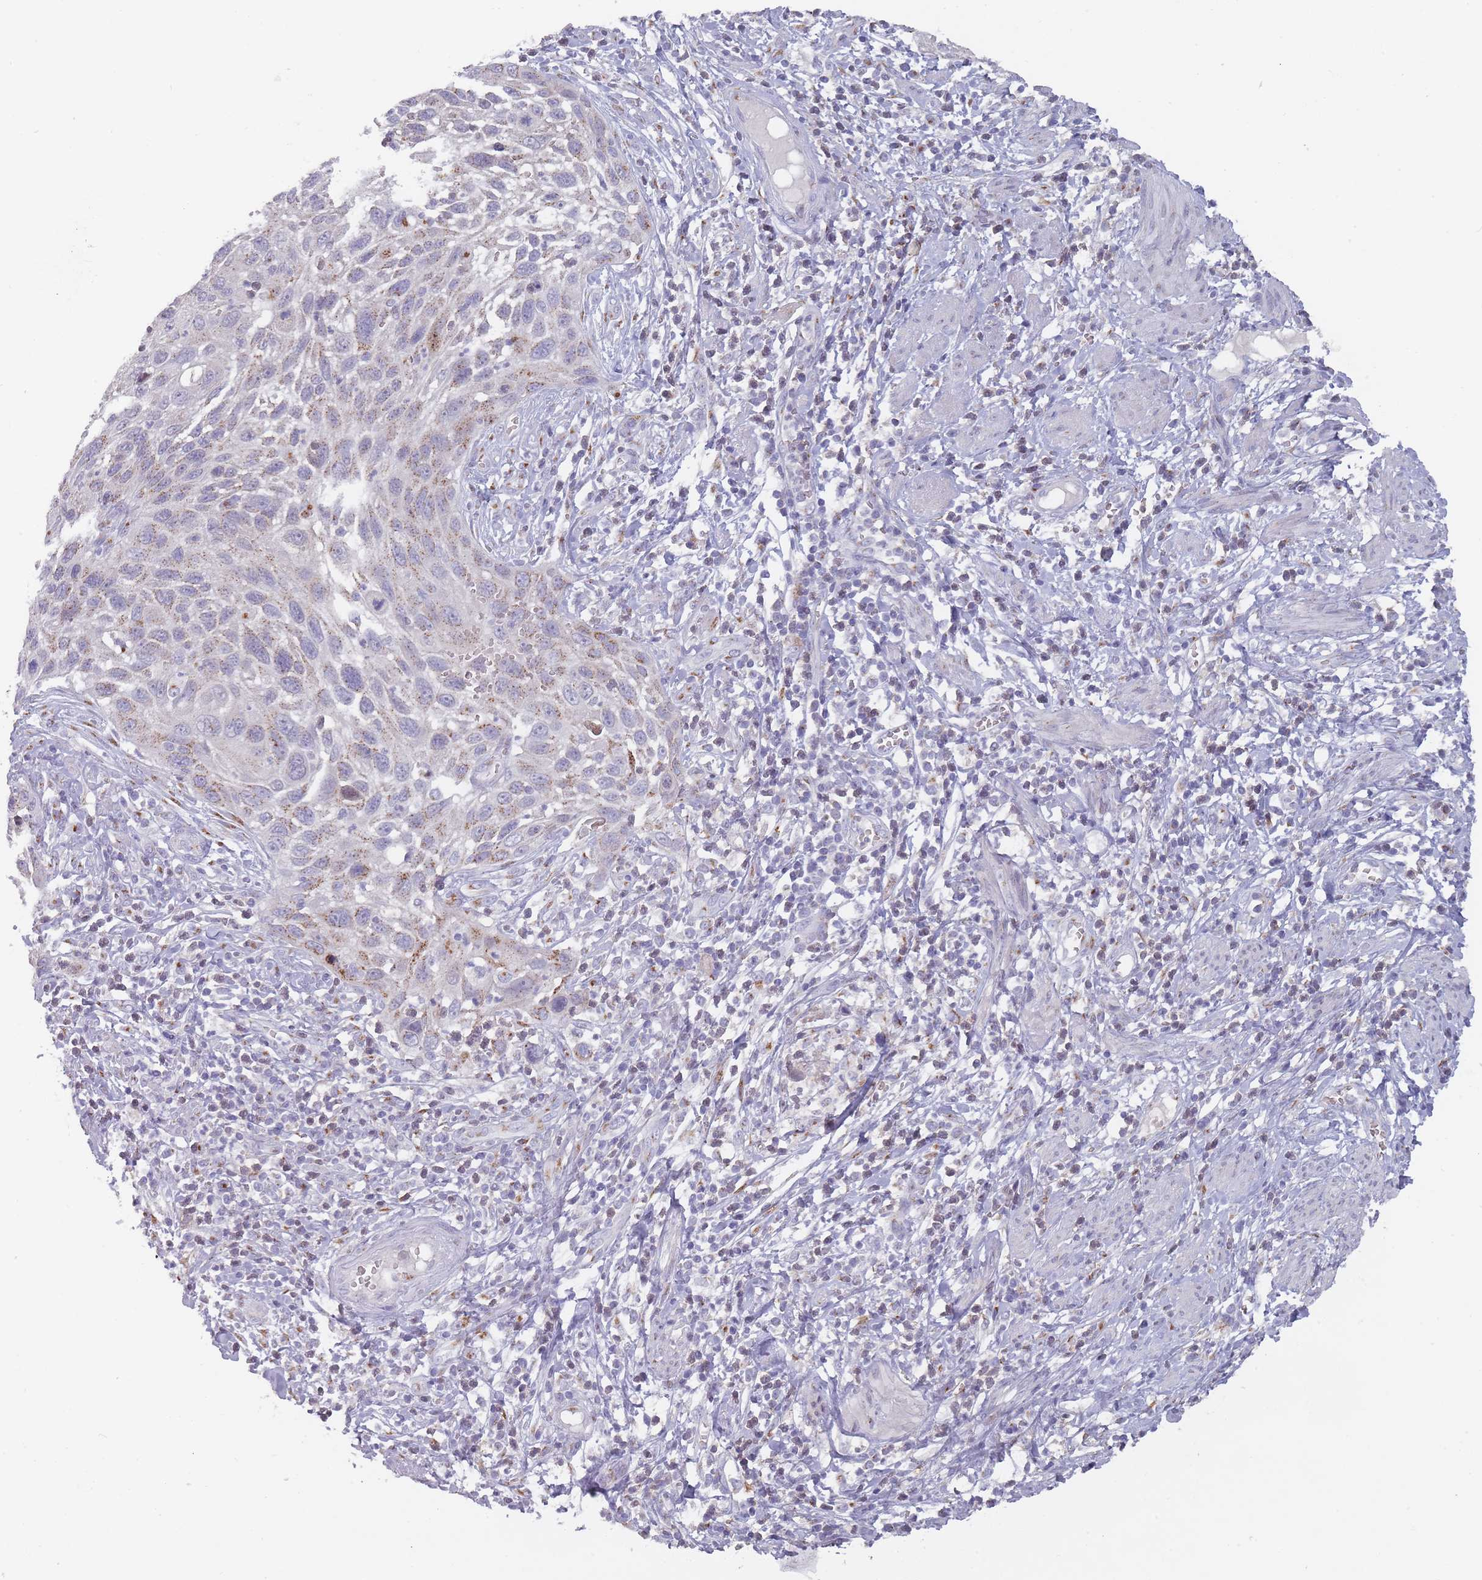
{"staining": {"intensity": "moderate", "quantity": ">75%", "location": "cytoplasmic/membranous"}, "tissue": "cervical cancer", "cell_type": "Tumor cells", "image_type": "cancer", "snomed": [{"axis": "morphology", "description": "Squamous cell carcinoma, NOS"}, {"axis": "topography", "description": "Cervix"}], "caption": "Cervical cancer (squamous cell carcinoma) stained for a protein exhibits moderate cytoplasmic/membranous positivity in tumor cells. The protein of interest is shown in brown color, while the nuclei are stained blue.", "gene": "MAN1B1", "patient": {"sex": "female", "age": 70}}